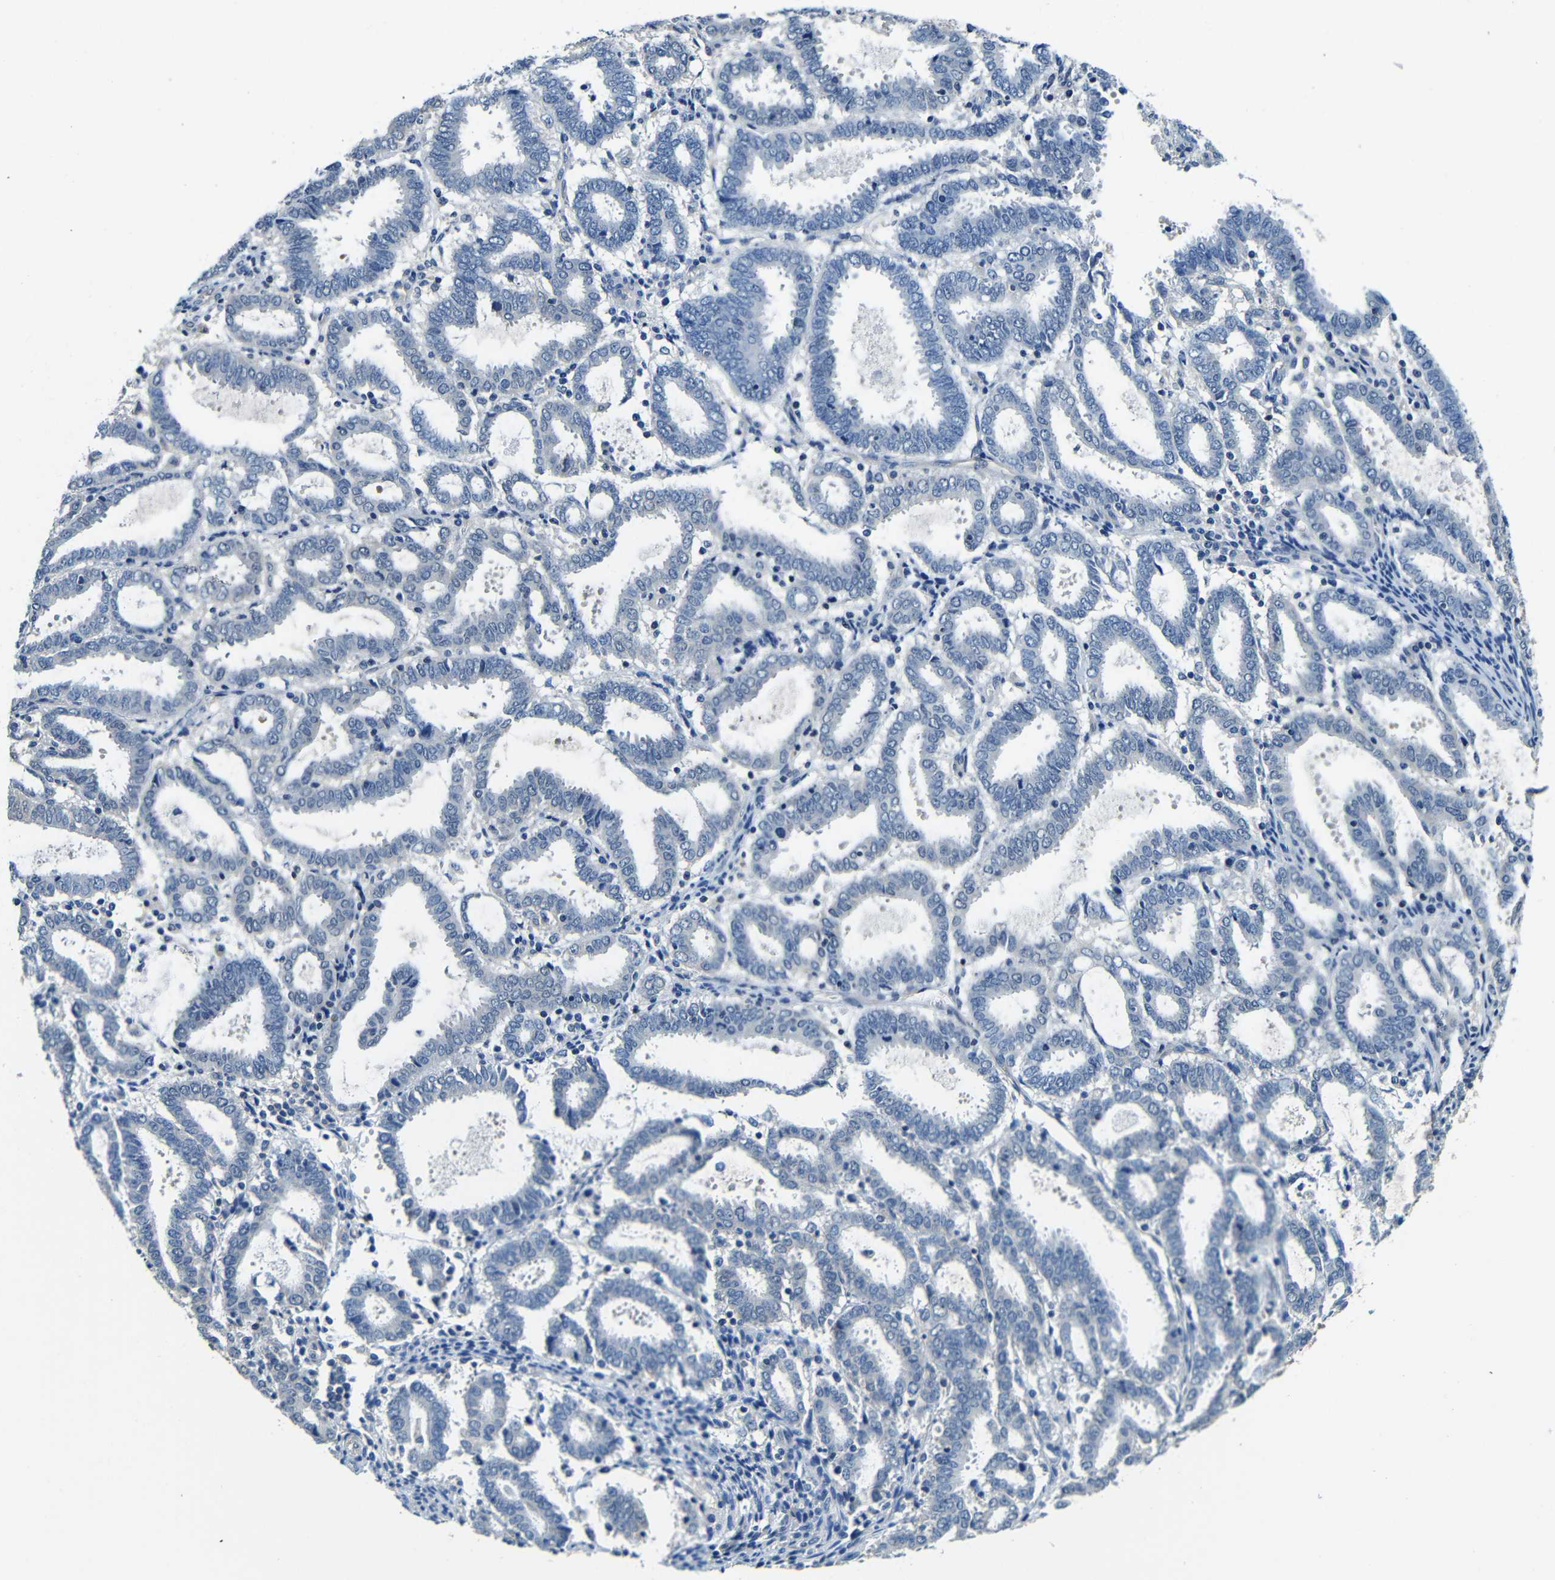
{"staining": {"intensity": "negative", "quantity": "none", "location": "none"}, "tissue": "endometrial cancer", "cell_type": "Tumor cells", "image_type": "cancer", "snomed": [{"axis": "morphology", "description": "Adenocarcinoma, NOS"}, {"axis": "topography", "description": "Uterus"}], "caption": "Endometrial cancer (adenocarcinoma) stained for a protein using immunohistochemistry demonstrates no positivity tumor cells.", "gene": "ADAP1", "patient": {"sex": "female", "age": 83}}